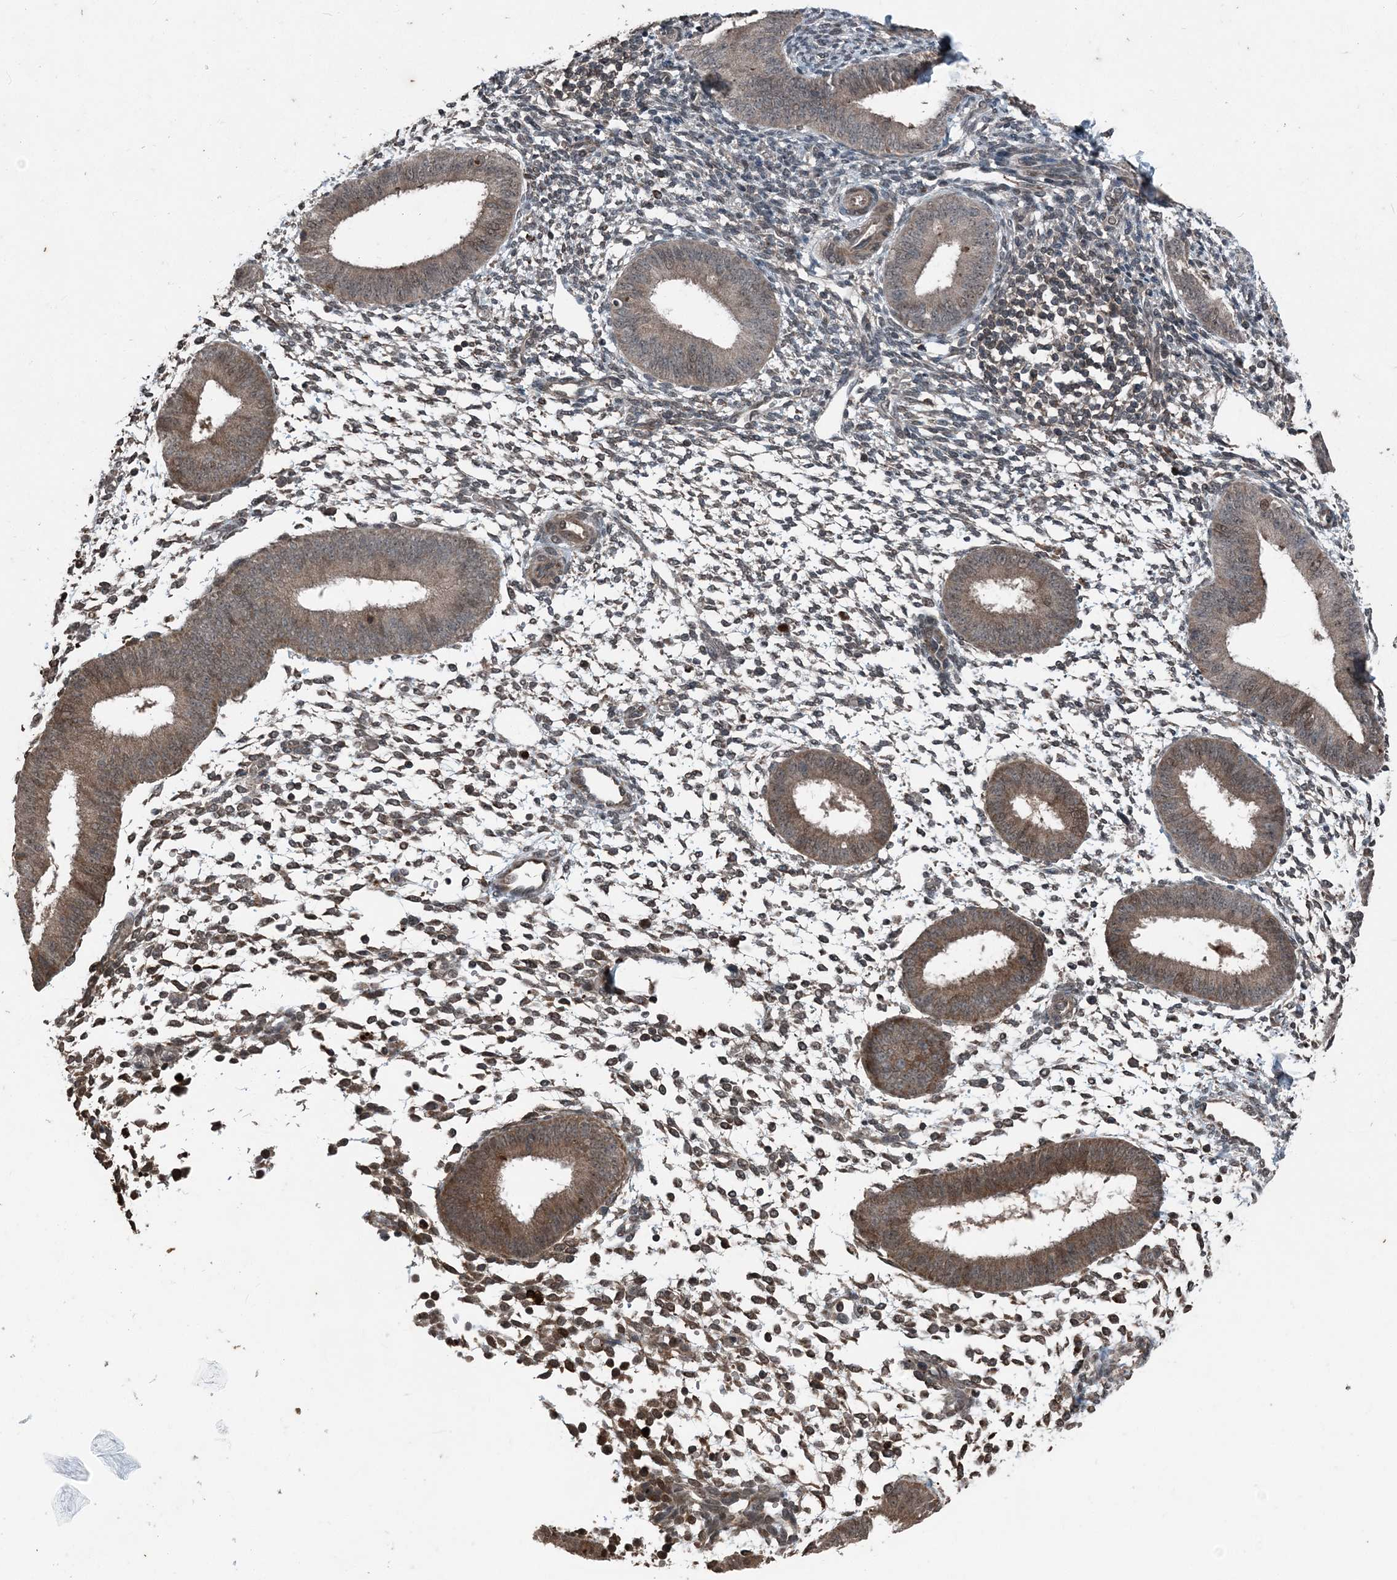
{"staining": {"intensity": "weak", "quantity": "<25%", "location": "cytoplasmic/membranous"}, "tissue": "endometrium", "cell_type": "Cells in endometrial stroma", "image_type": "normal", "snomed": [{"axis": "morphology", "description": "Normal tissue, NOS"}, {"axis": "topography", "description": "Uterus"}, {"axis": "topography", "description": "Endometrium"}], "caption": "Endometrium stained for a protein using IHC displays no expression cells in endometrial stroma.", "gene": "CFL1", "patient": {"sex": "female", "age": 48}}